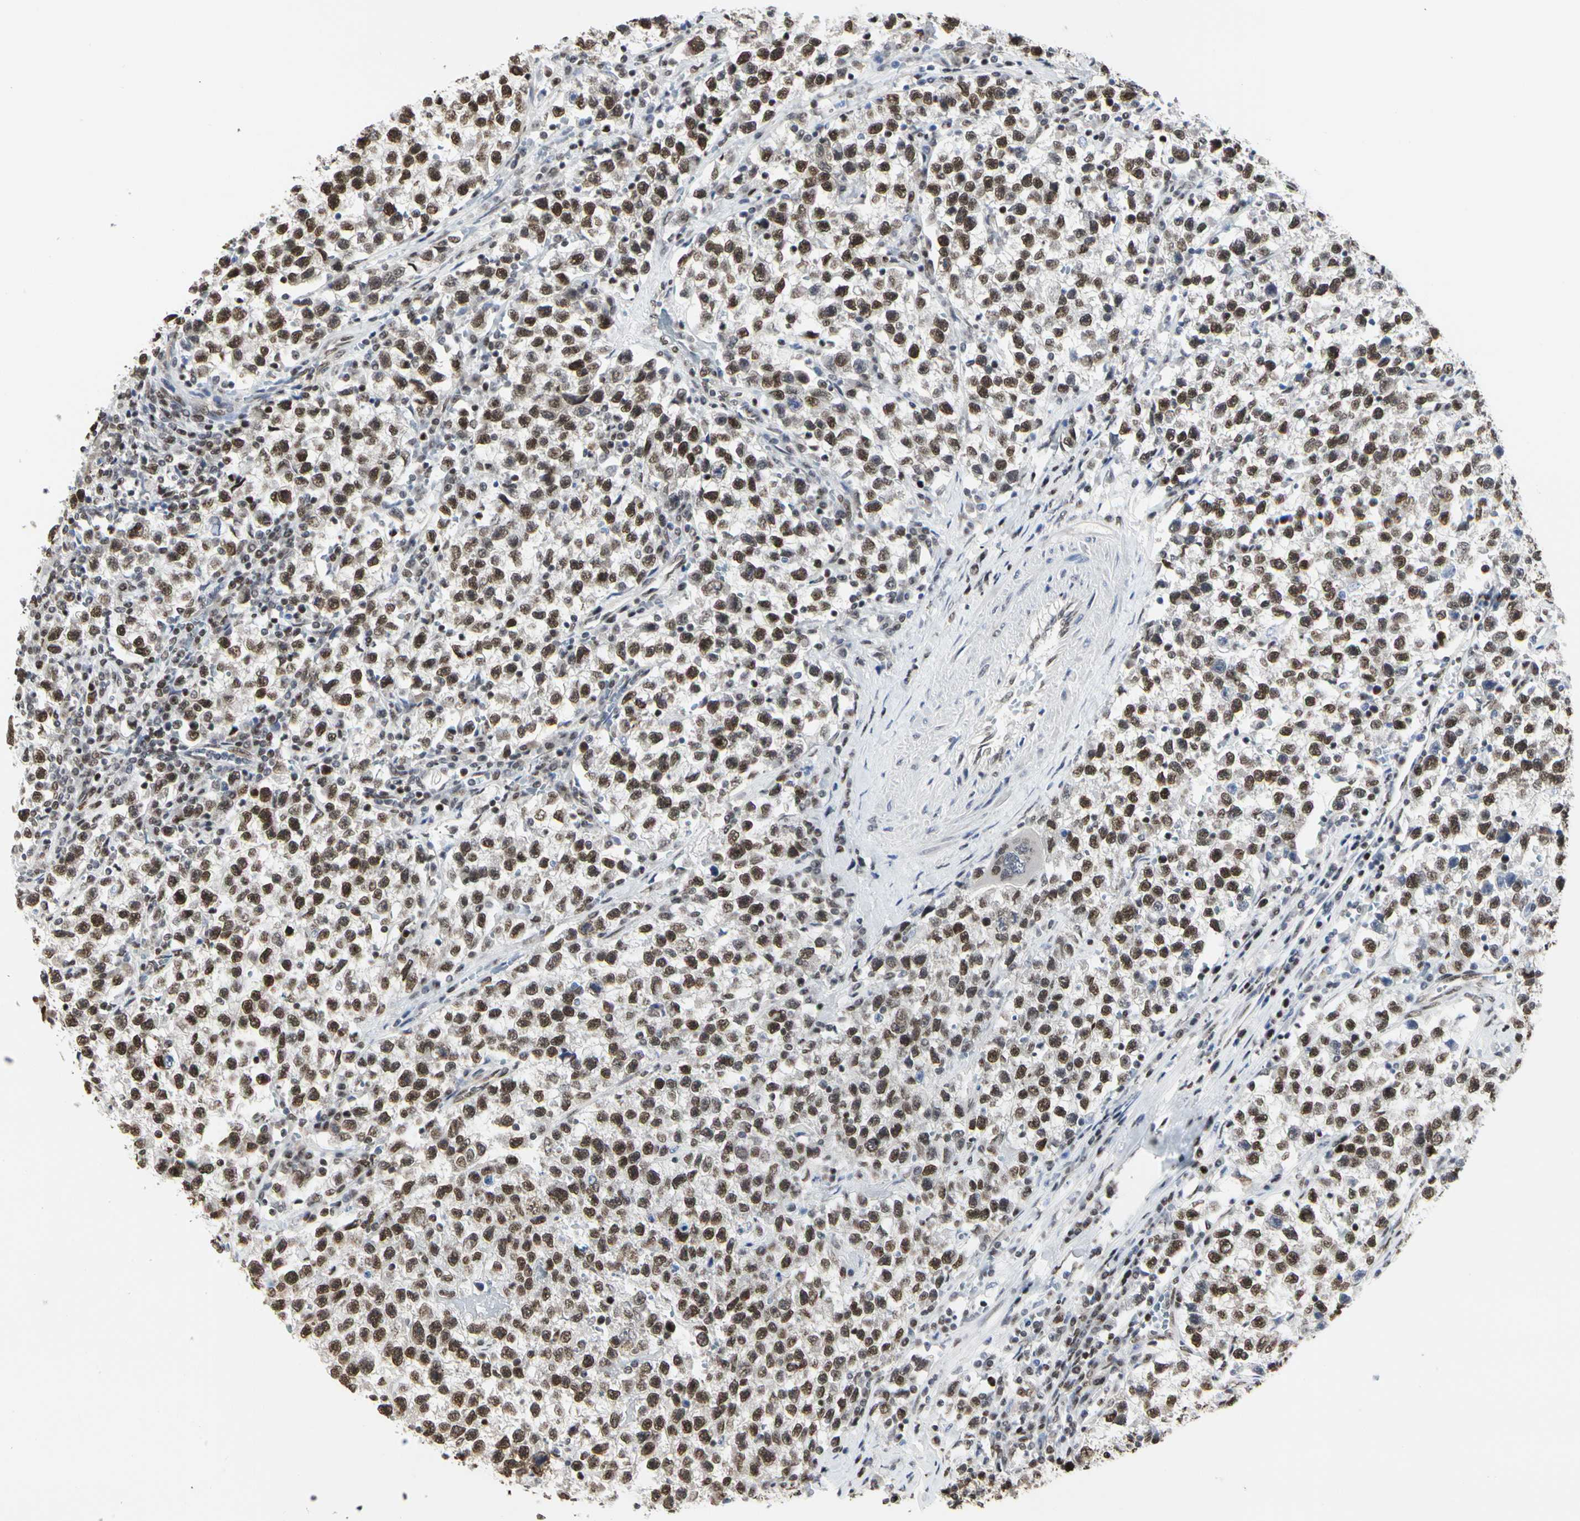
{"staining": {"intensity": "moderate", "quantity": ">75%", "location": "nuclear"}, "tissue": "testis cancer", "cell_type": "Tumor cells", "image_type": "cancer", "snomed": [{"axis": "morphology", "description": "Seminoma, NOS"}, {"axis": "topography", "description": "Testis"}], "caption": "The photomicrograph demonstrates staining of testis cancer (seminoma), revealing moderate nuclear protein expression (brown color) within tumor cells.", "gene": "PRMT3", "patient": {"sex": "male", "age": 22}}